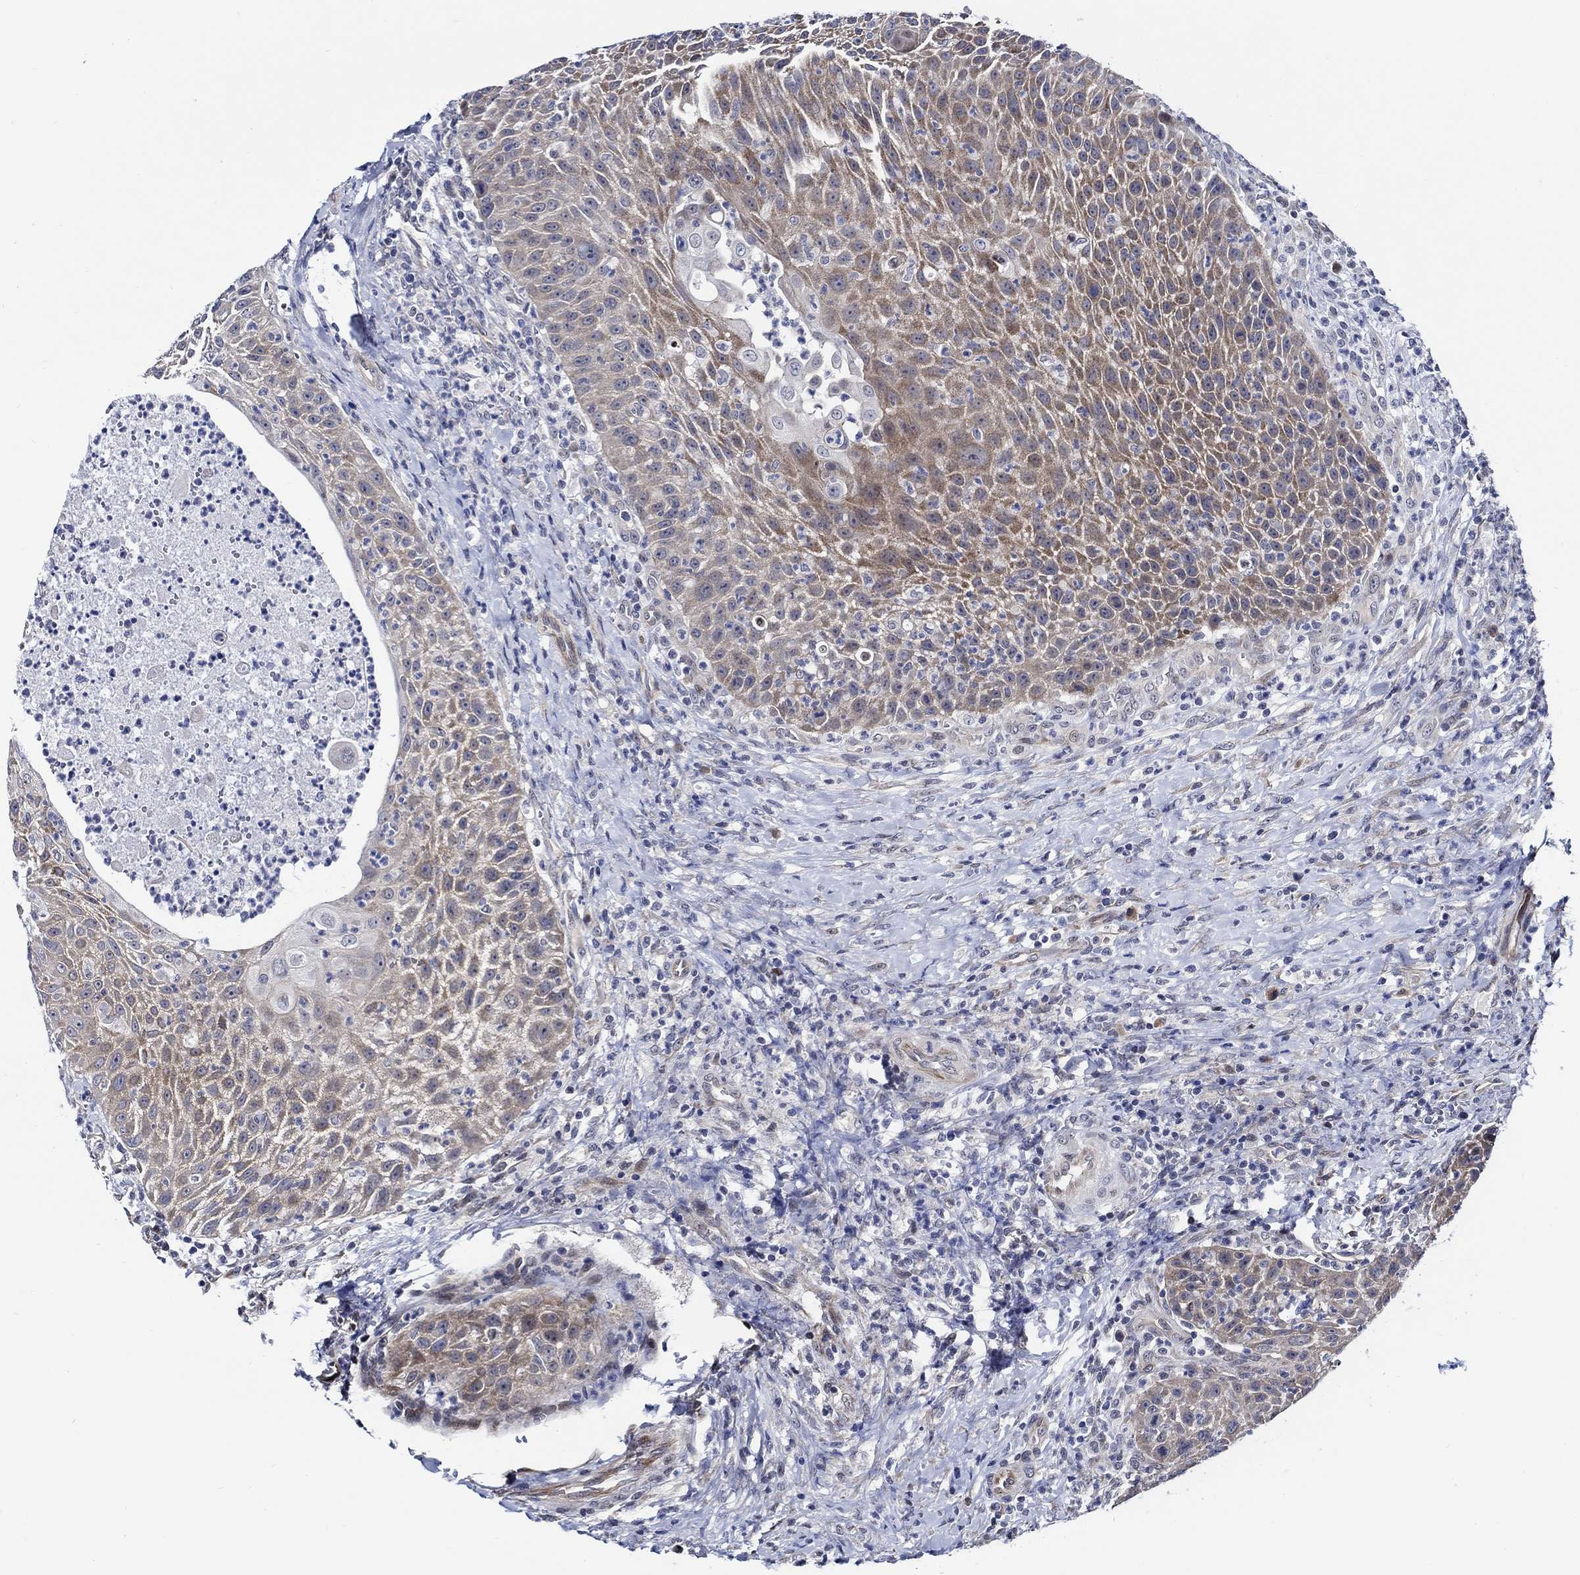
{"staining": {"intensity": "moderate", "quantity": "25%-75%", "location": "cytoplasmic/membranous"}, "tissue": "head and neck cancer", "cell_type": "Tumor cells", "image_type": "cancer", "snomed": [{"axis": "morphology", "description": "Squamous cell carcinoma, NOS"}, {"axis": "topography", "description": "Head-Neck"}], "caption": "IHC (DAB (3,3'-diaminobenzidine)) staining of squamous cell carcinoma (head and neck) shows moderate cytoplasmic/membranous protein positivity in approximately 25%-75% of tumor cells. (DAB (3,3'-diaminobenzidine) = brown stain, brightfield microscopy at high magnification).", "gene": "C8orf48", "patient": {"sex": "male", "age": 69}}